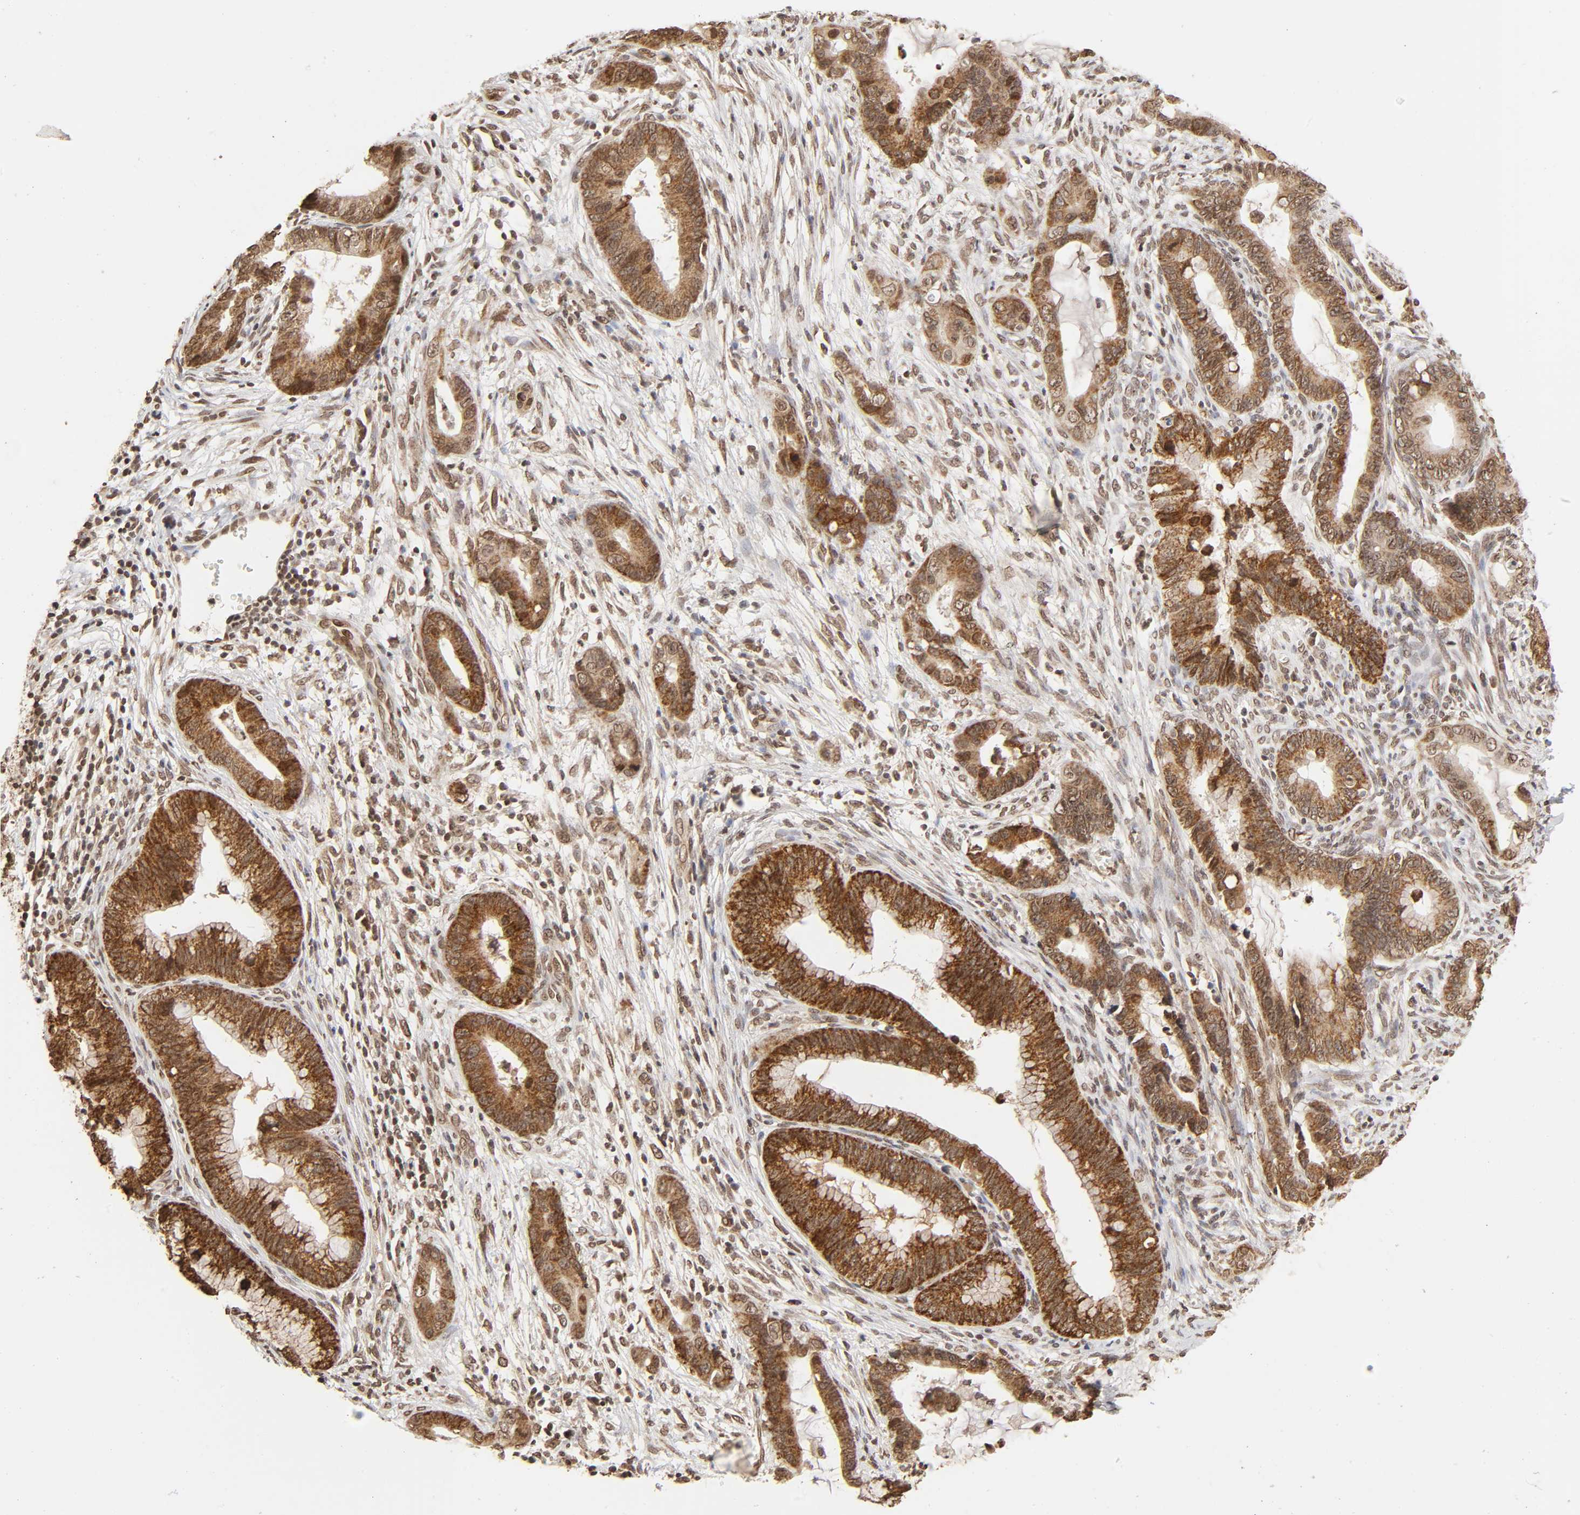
{"staining": {"intensity": "moderate", "quantity": ">75%", "location": "cytoplasmic/membranous,nuclear"}, "tissue": "cervical cancer", "cell_type": "Tumor cells", "image_type": "cancer", "snomed": [{"axis": "morphology", "description": "Adenocarcinoma, NOS"}, {"axis": "topography", "description": "Cervix"}], "caption": "Human cervical adenocarcinoma stained with a brown dye demonstrates moderate cytoplasmic/membranous and nuclear positive positivity in about >75% of tumor cells.", "gene": "MLLT6", "patient": {"sex": "female", "age": 44}}